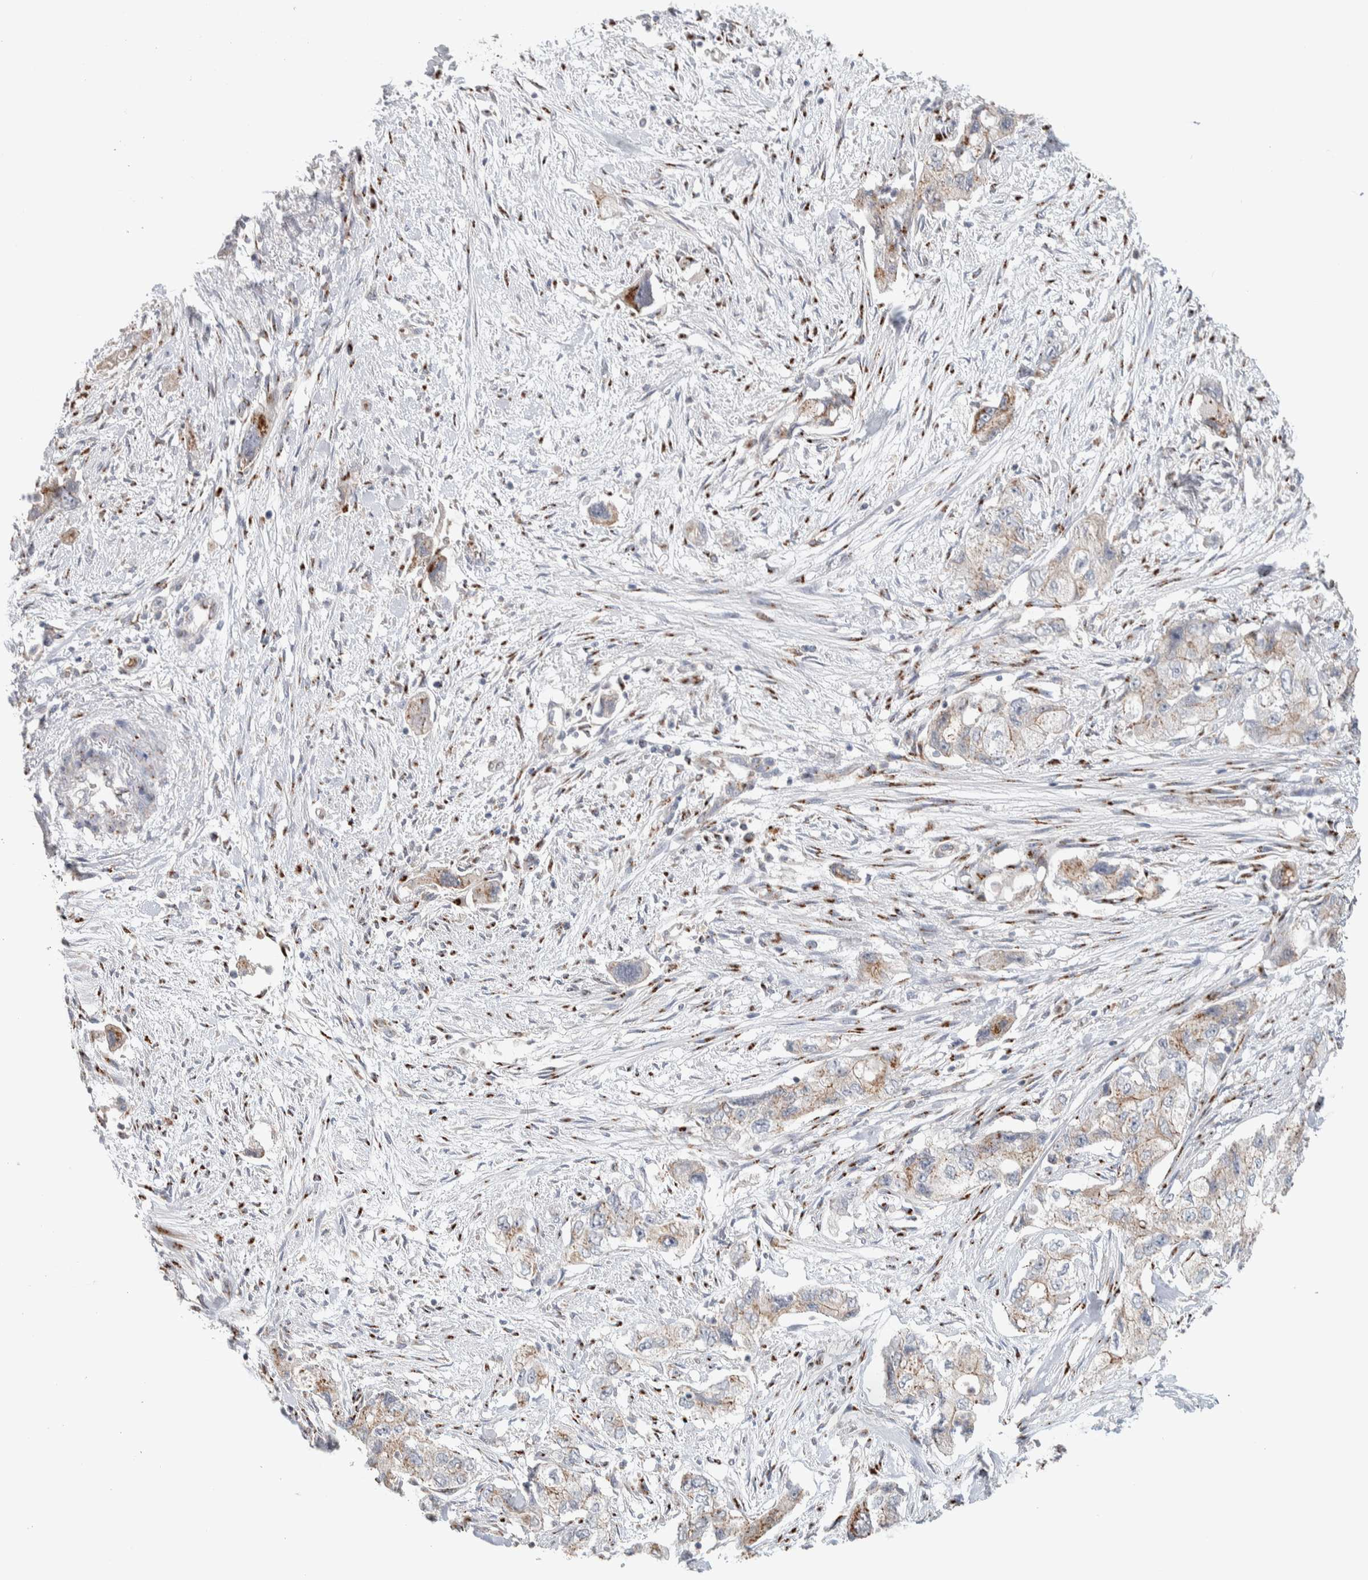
{"staining": {"intensity": "weak", "quantity": ">75%", "location": "cytoplasmic/membranous"}, "tissue": "pancreatic cancer", "cell_type": "Tumor cells", "image_type": "cancer", "snomed": [{"axis": "morphology", "description": "Adenocarcinoma, NOS"}, {"axis": "topography", "description": "Pancreas"}], "caption": "Immunohistochemistry image of pancreatic adenocarcinoma stained for a protein (brown), which shows low levels of weak cytoplasmic/membranous expression in approximately >75% of tumor cells.", "gene": "SLC38A10", "patient": {"sex": "female", "age": 73}}